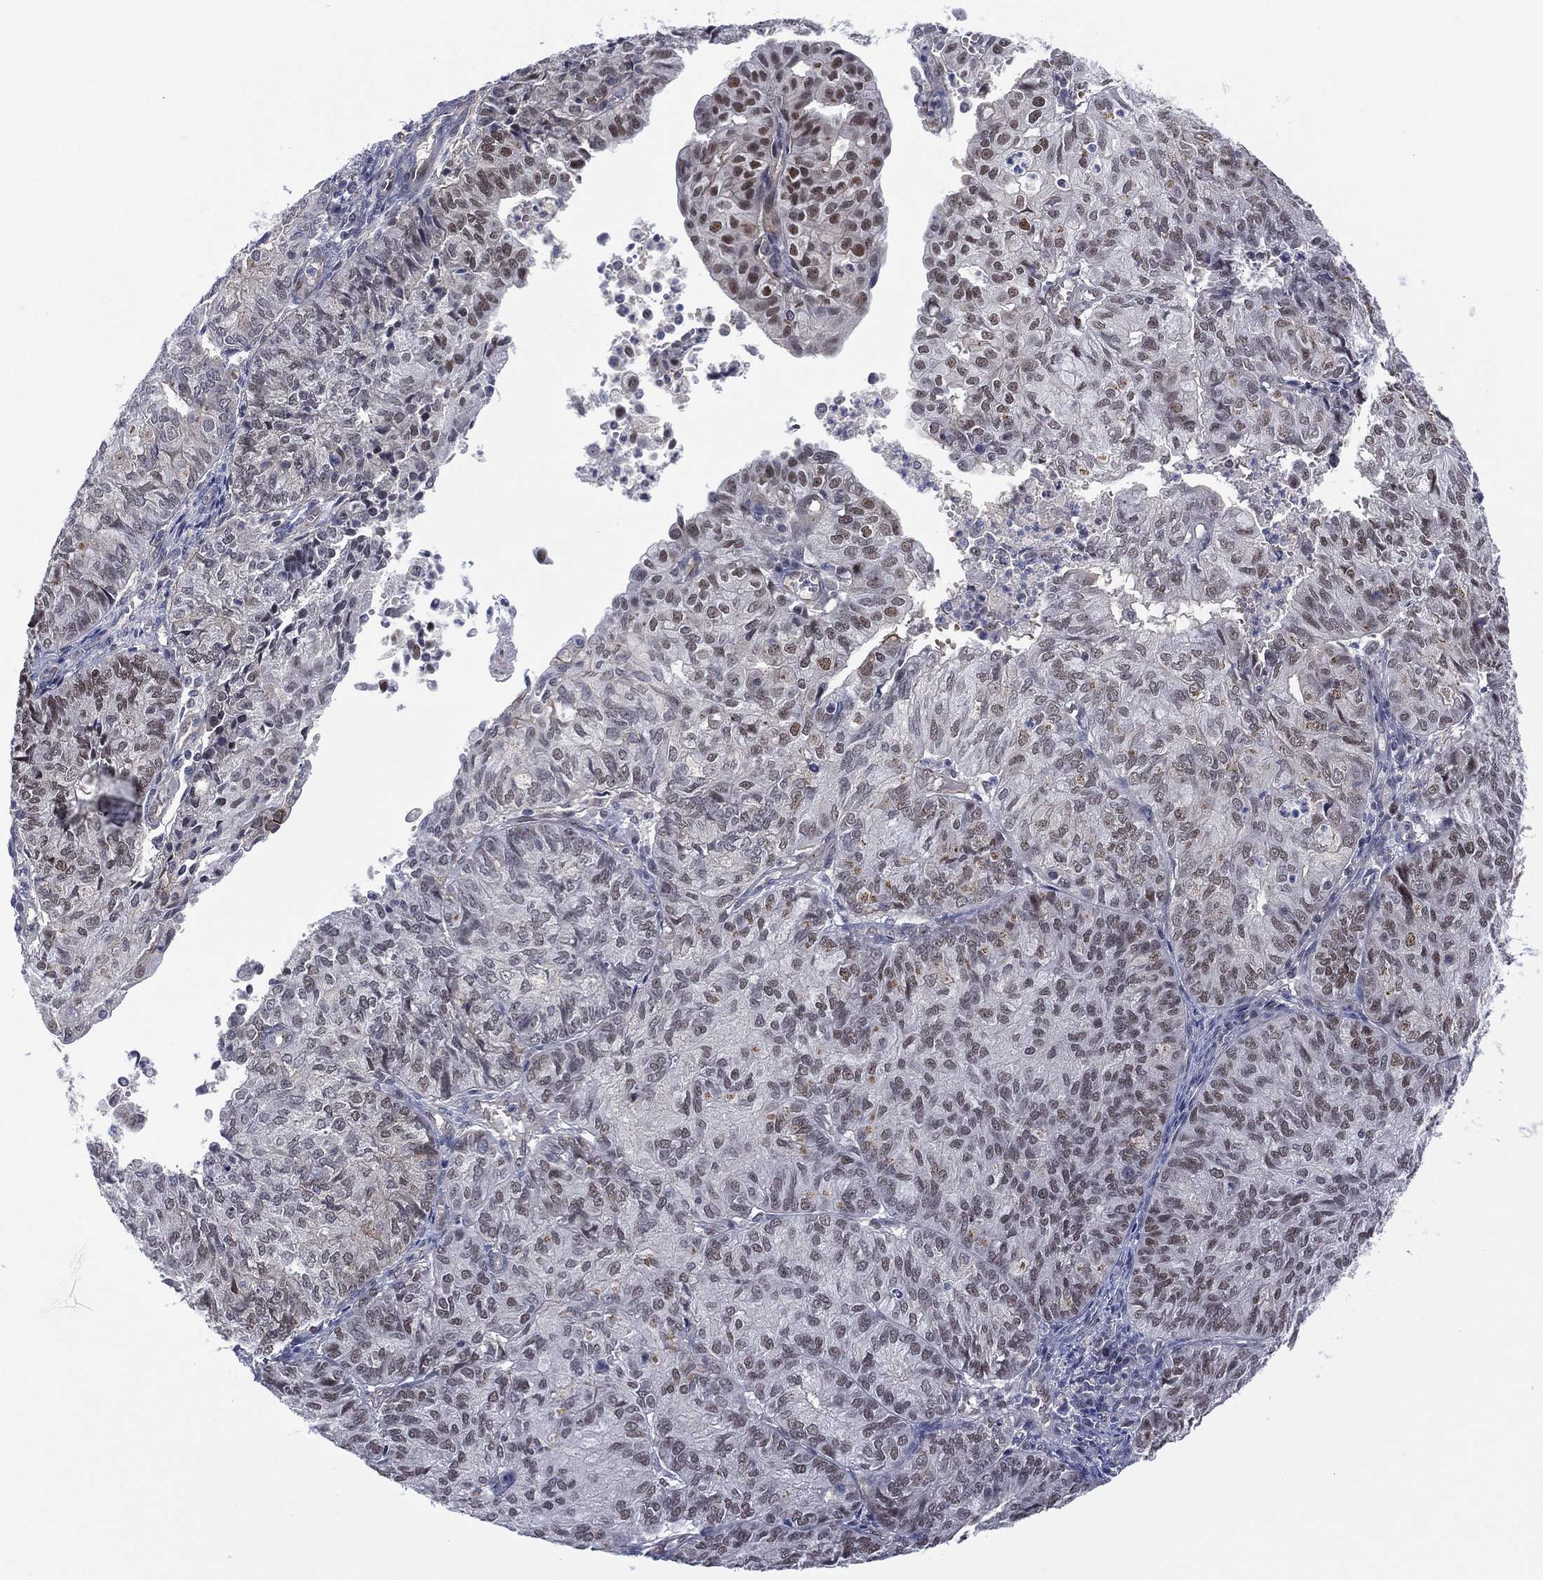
{"staining": {"intensity": "moderate", "quantity": "<25%", "location": "nuclear"}, "tissue": "endometrial cancer", "cell_type": "Tumor cells", "image_type": "cancer", "snomed": [{"axis": "morphology", "description": "Adenocarcinoma, NOS"}, {"axis": "topography", "description": "Endometrium"}], "caption": "The histopathology image demonstrates staining of adenocarcinoma (endometrial), revealing moderate nuclear protein positivity (brown color) within tumor cells.", "gene": "GSE1", "patient": {"sex": "female", "age": 82}}